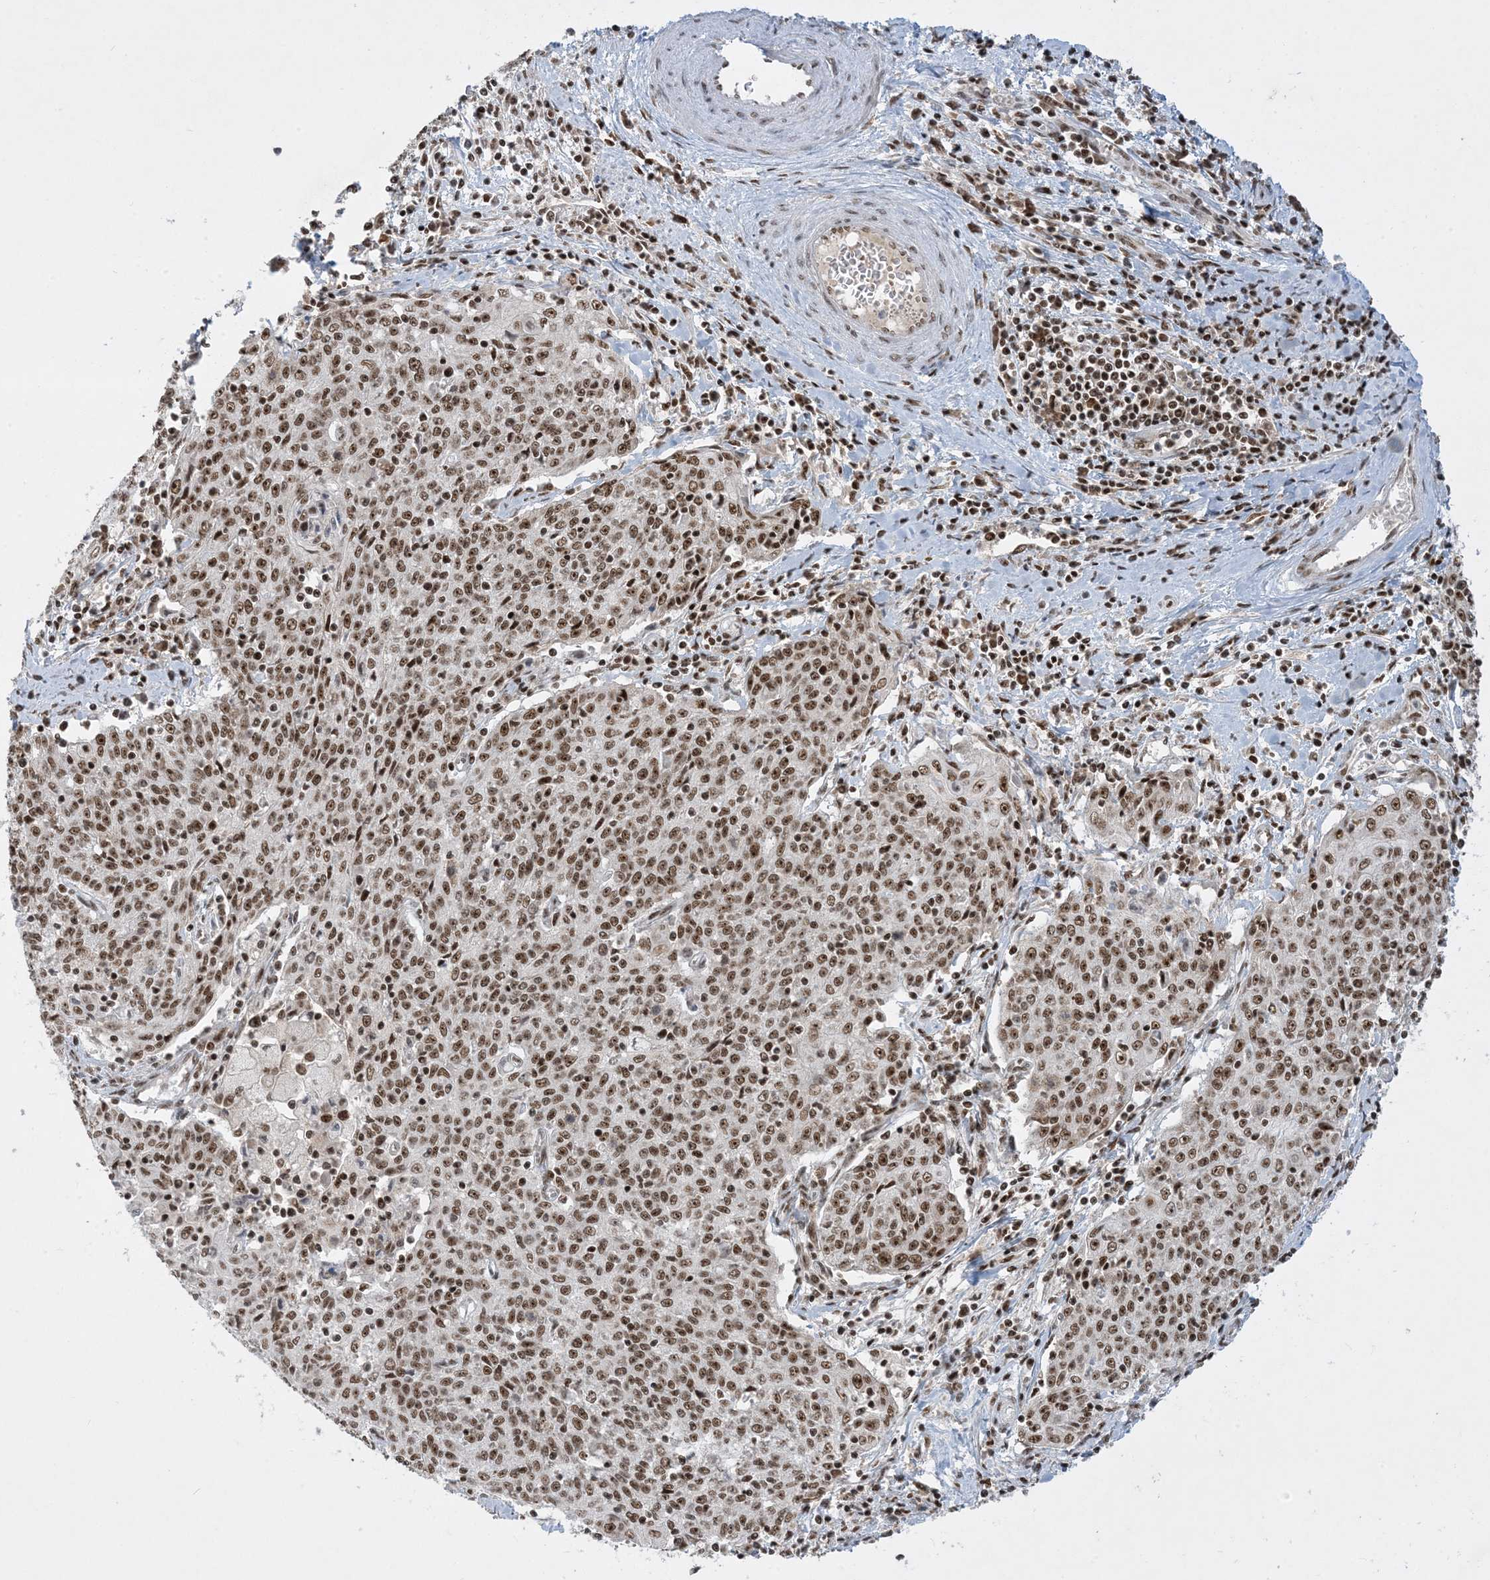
{"staining": {"intensity": "moderate", "quantity": ">75%", "location": "nuclear"}, "tissue": "cervical cancer", "cell_type": "Tumor cells", "image_type": "cancer", "snomed": [{"axis": "morphology", "description": "Squamous cell carcinoma, NOS"}, {"axis": "topography", "description": "Cervix"}], "caption": "Protein staining of cervical squamous cell carcinoma tissue exhibits moderate nuclear expression in approximately >75% of tumor cells.", "gene": "PPIL2", "patient": {"sex": "female", "age": 48}}